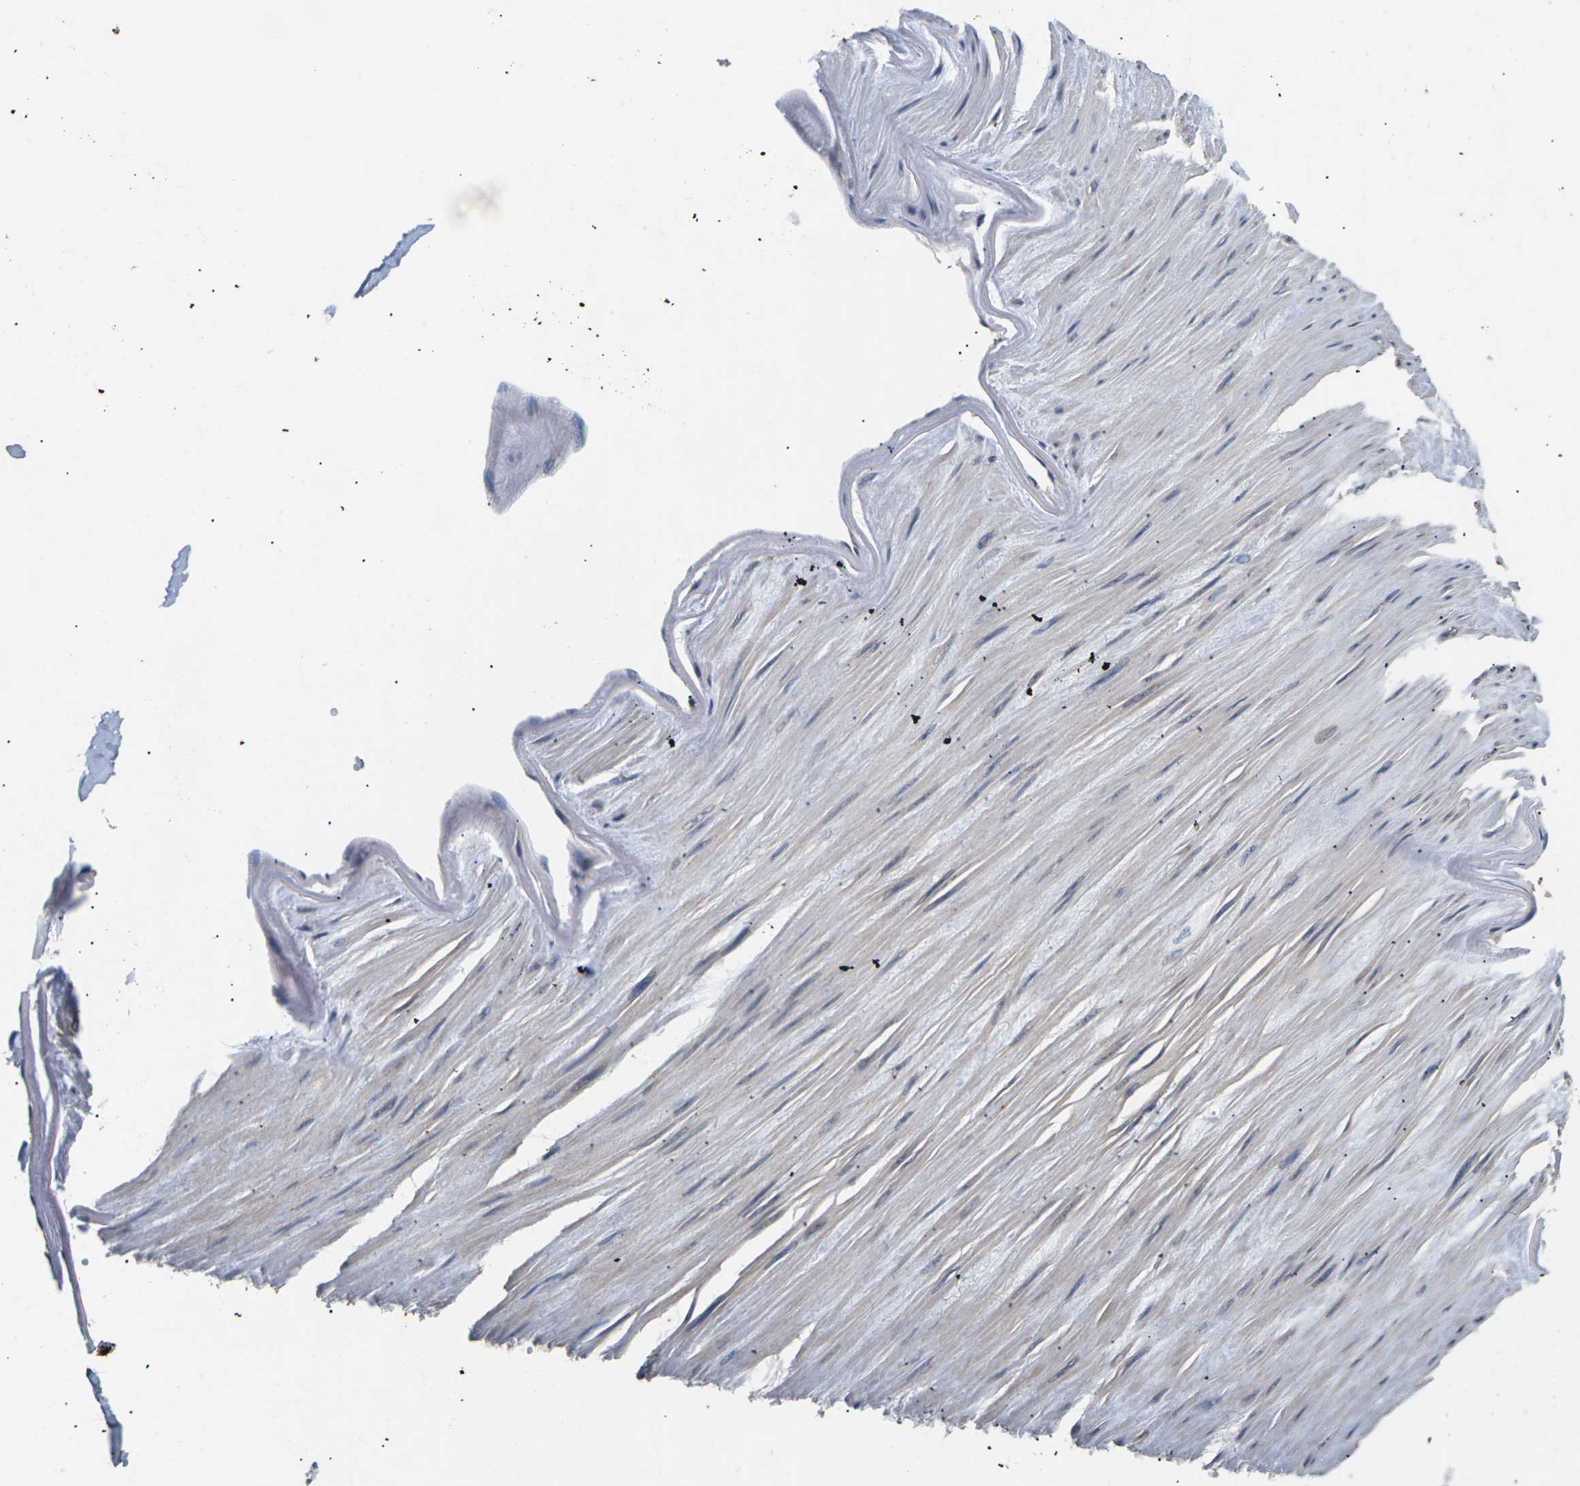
{"staining": {"intensity": "weak", "quantity": "25%-75%", "location": "cytoplasmic/membranous"}, "tissue": "adipose tissue", "cell_type": "Adipocytes", "image_type": "normal", "snomed": [{"axis": "morphology", "description": "Normal tissue, NOS"}, {"axis": "topography", "description": "Adipose tissue"}, {"axis": "topography", "description": "Peripheral nerve tissue"}], "caption": "Normal adipose tissue shows weak cytoplasmic/membranous positivity in about 25%-75% of adipocytes, visualized by immunohistochemistry. Immunohistochemistry stains the protein in brown and the nuclei are stained blue.", "gene": "SLC2A2", "patient": {"sex": "male", "age": 52}}